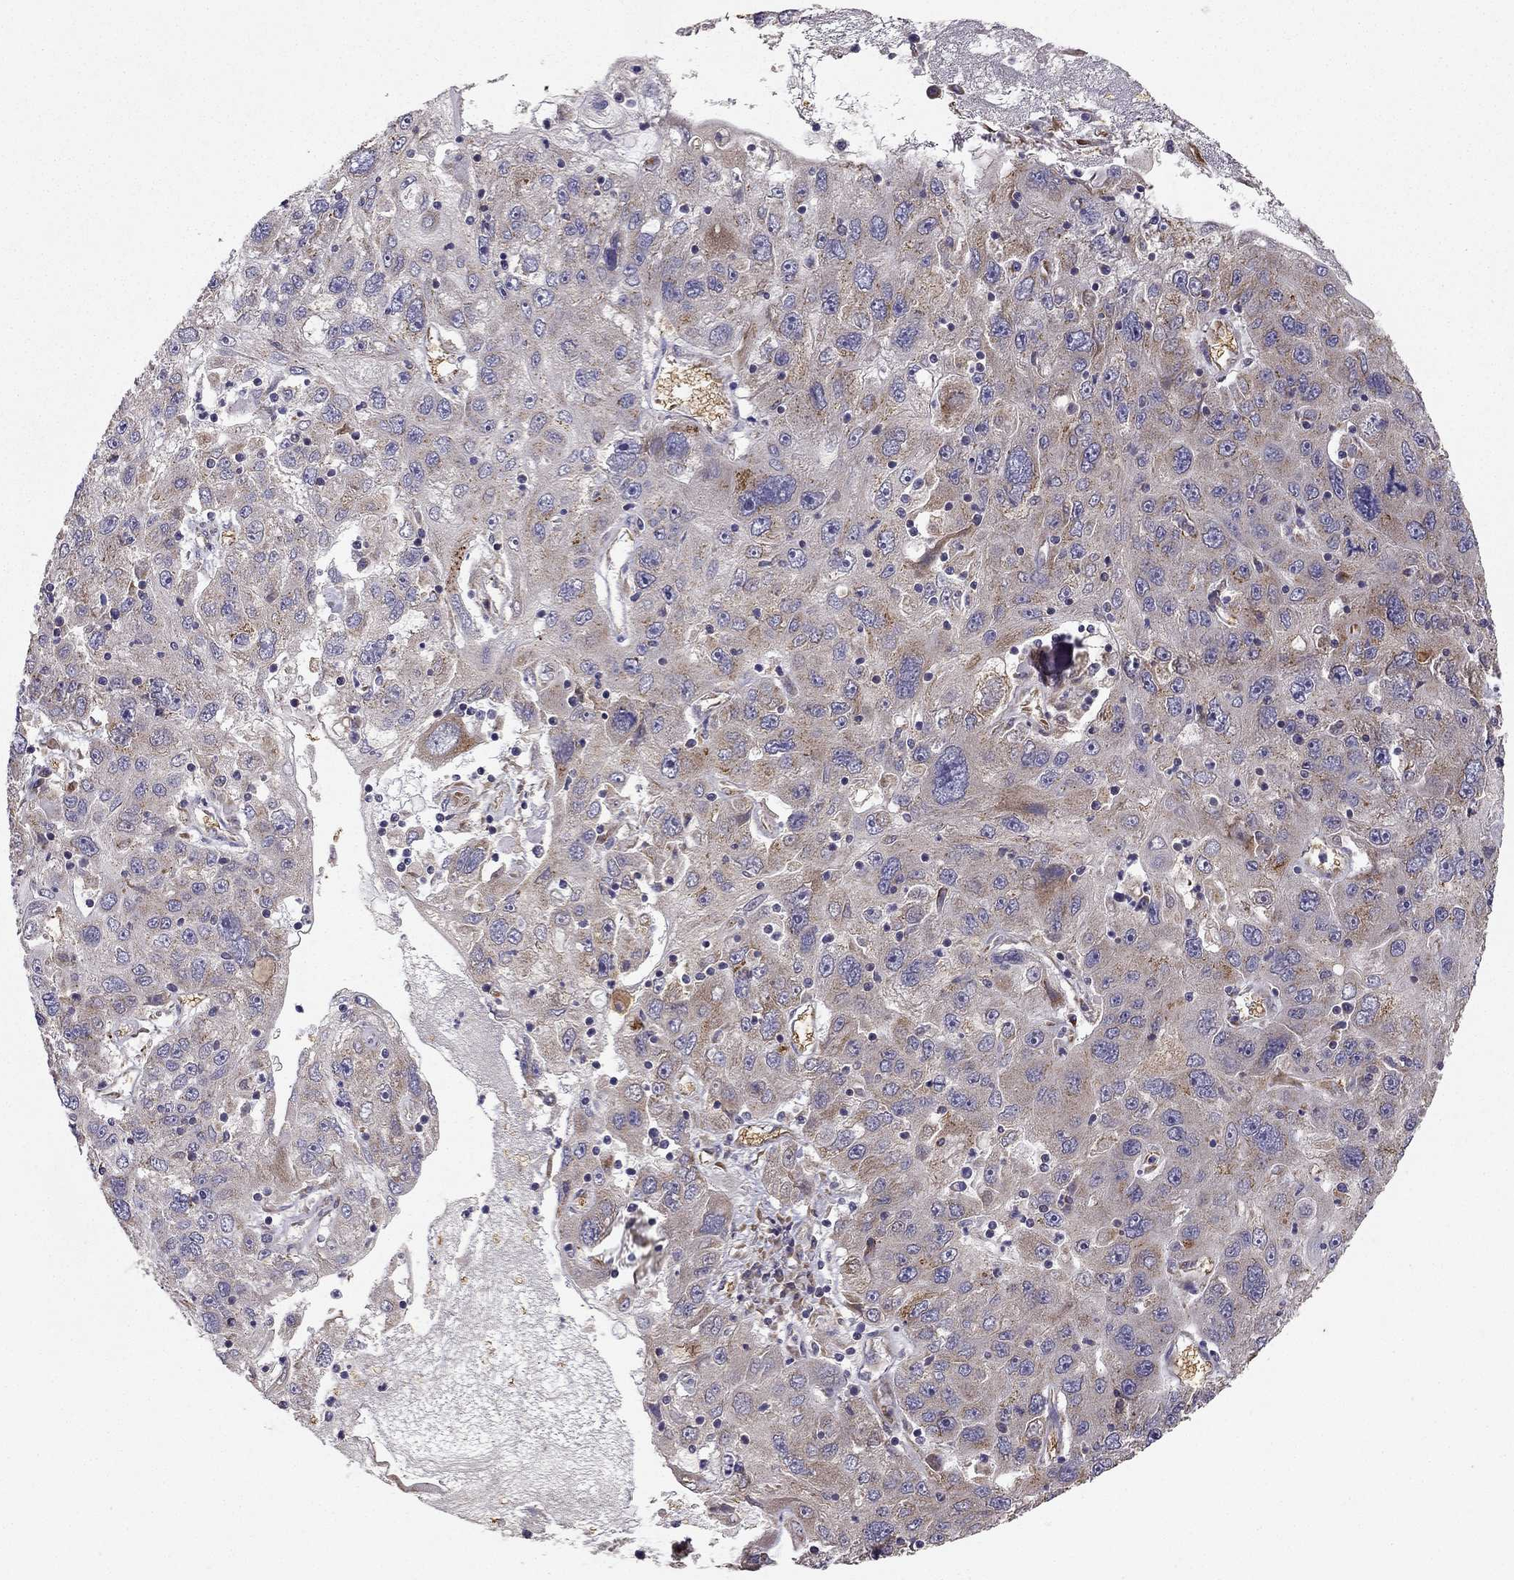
{"staining": {"intensity": "moderate", "quantity": "<25%", "location": "cytoplasmic/membranous"}, "tissue": "stomach cancer", "cell_type": "Tumor cells", "image_type": "cancer", "snomed": [{"axis": "morphology", "description": "Adenocarcinoma, NOS"}, {"axis": "topography", "description": "Stomach"}], "caption": "Stomach cancer (adenocarcinoma) stained for a protein exhibits moderate cytoplasmic/membranous positivity in tumor cells. (DAB = brown stain, brightfield microscopy at high magnification).", "gene": "B4GALT7", "patient": {"sex": "male", "age": 56}}